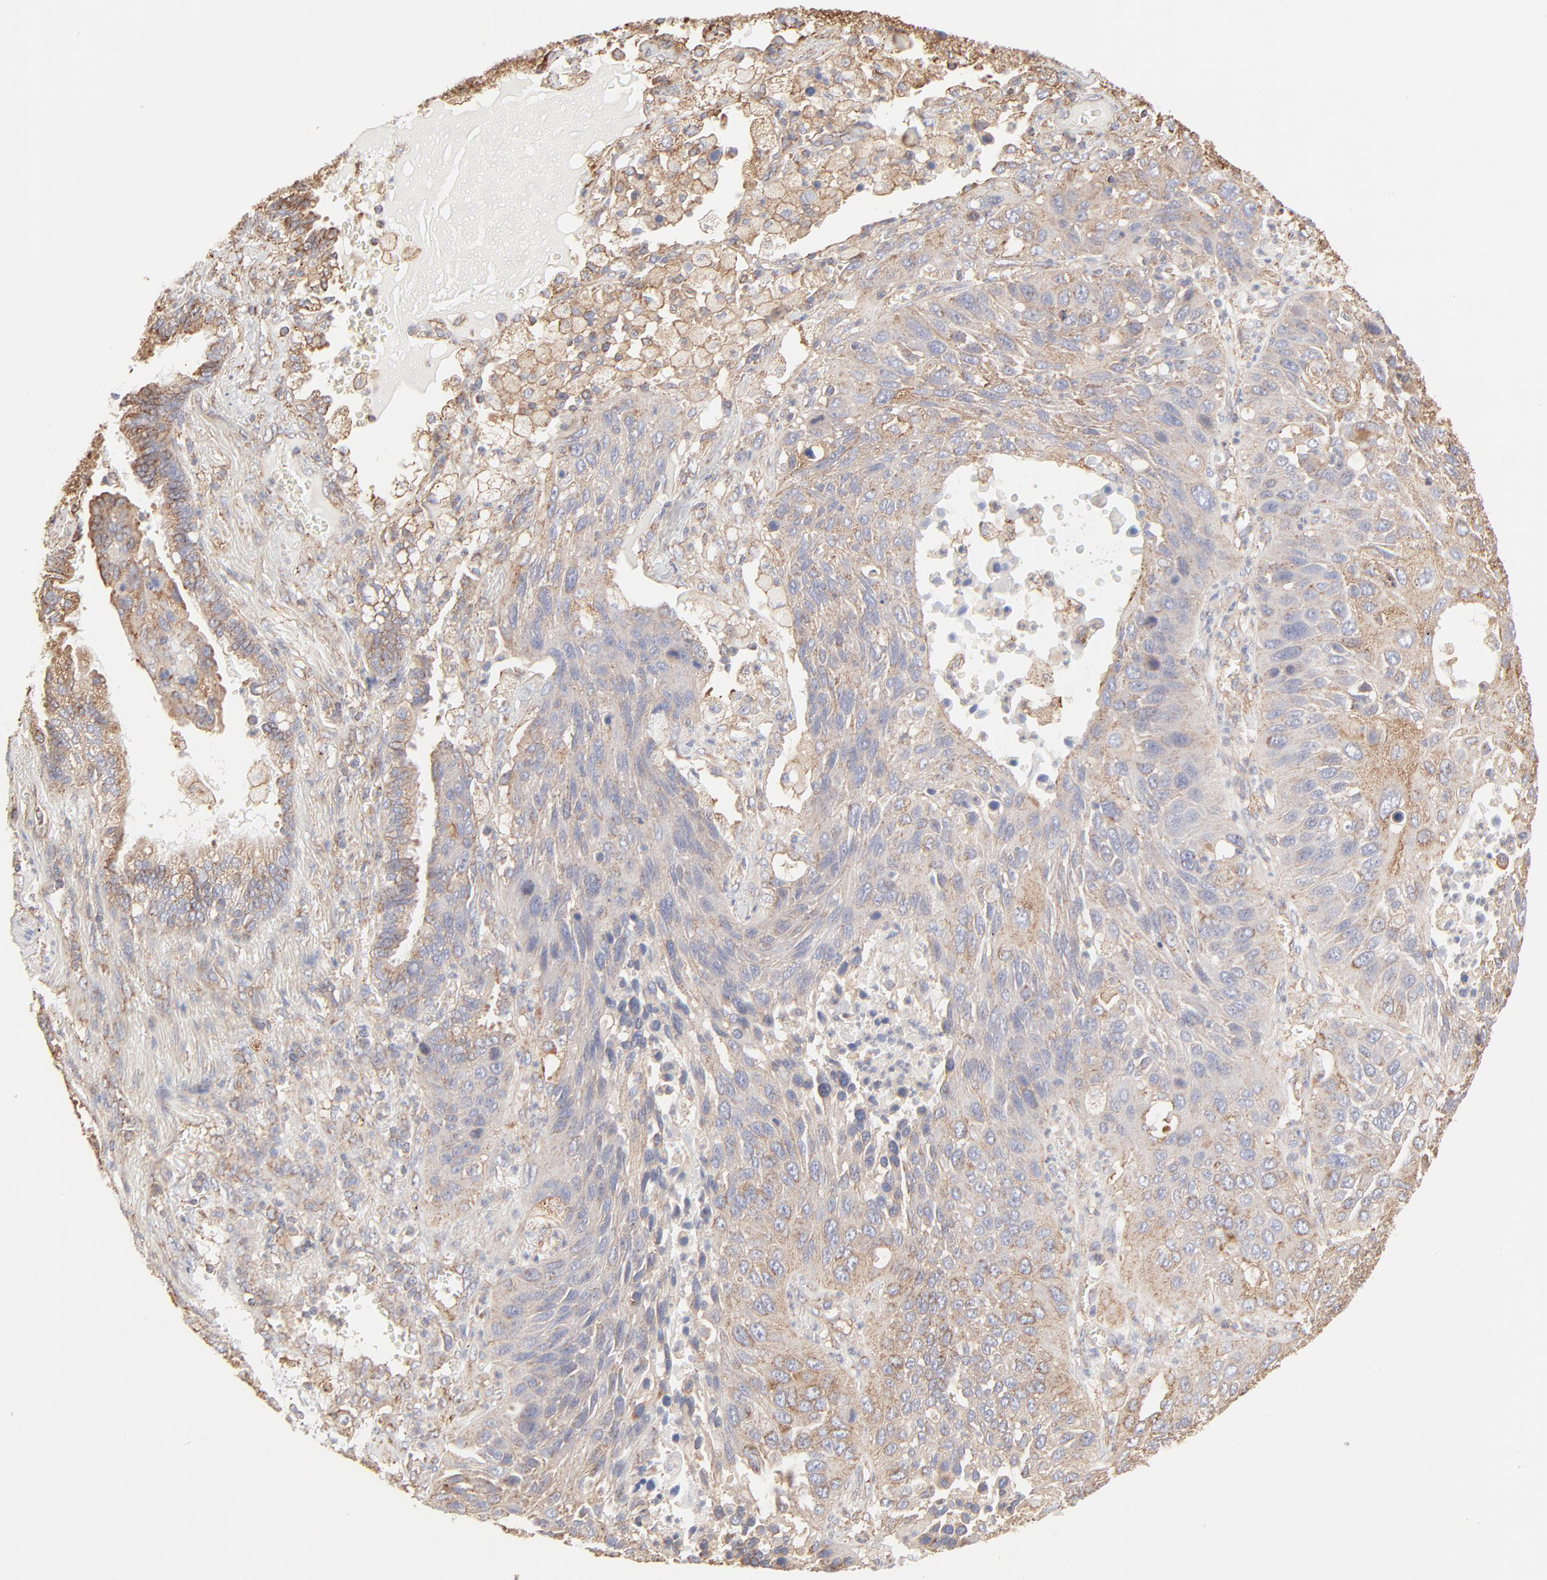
{"staining": {"intensity": "moderate", "quantity": ">75%", "location": "cytoplasmic/membranous"}, "tissue": "lung cancer", "cell_type": "Tumor cells", "image_type": "cancer", "snomed": [{"axis": "morphology", "description": "Squamous cell carcinoma, NOS"}, {"axis": "topography", "description": "Lung"}], "caption": "Immunohistochemical staining of lung cancer (squamous cell carcinoma) demonstrates medium levels of moderate cytoplasmic/membranous protein positivity in approximately >75% of tumor cells.", "gene": "CLTB", "patient": {"sex": "female", "age": 76}}